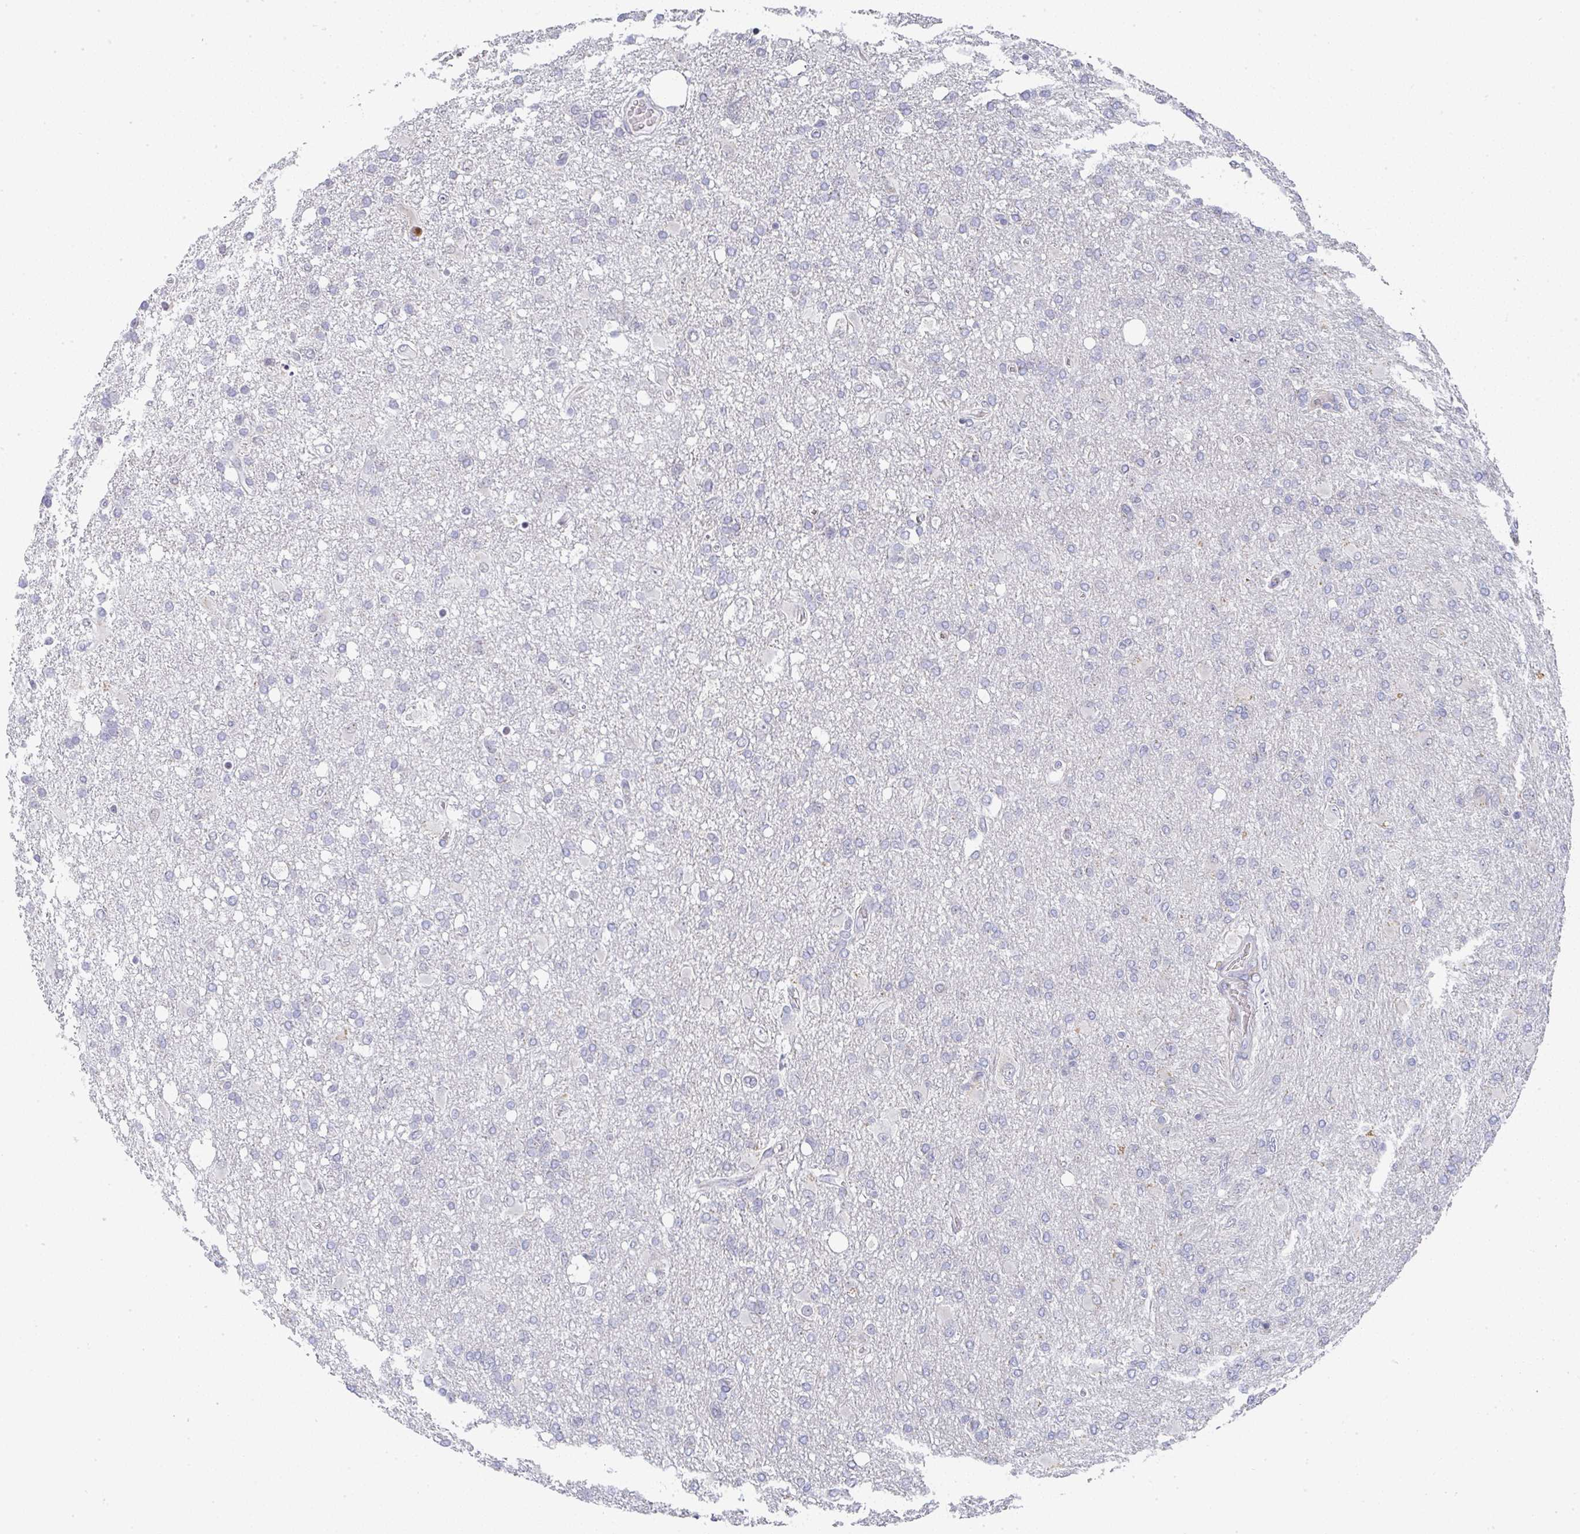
{"staining": {"intensity": "negative", "quantity": "none", "location": "none"}, "tissue": "glioma", "cell_type": "Tumor cells", "image_type": "cancer", "snomed": [{"axis": "morphology", "description": "Glioma, malignant, High grade"}, {"axis": "topography", "description": "Brain"}], "caption": "An IHC micrograph of malignant glioma (high-grade) is shown. There is no staining in tumor cells of malignant glioma (high-grade).", "gene": "NCF1", "patient": {"sex": "male", "age": 61}}